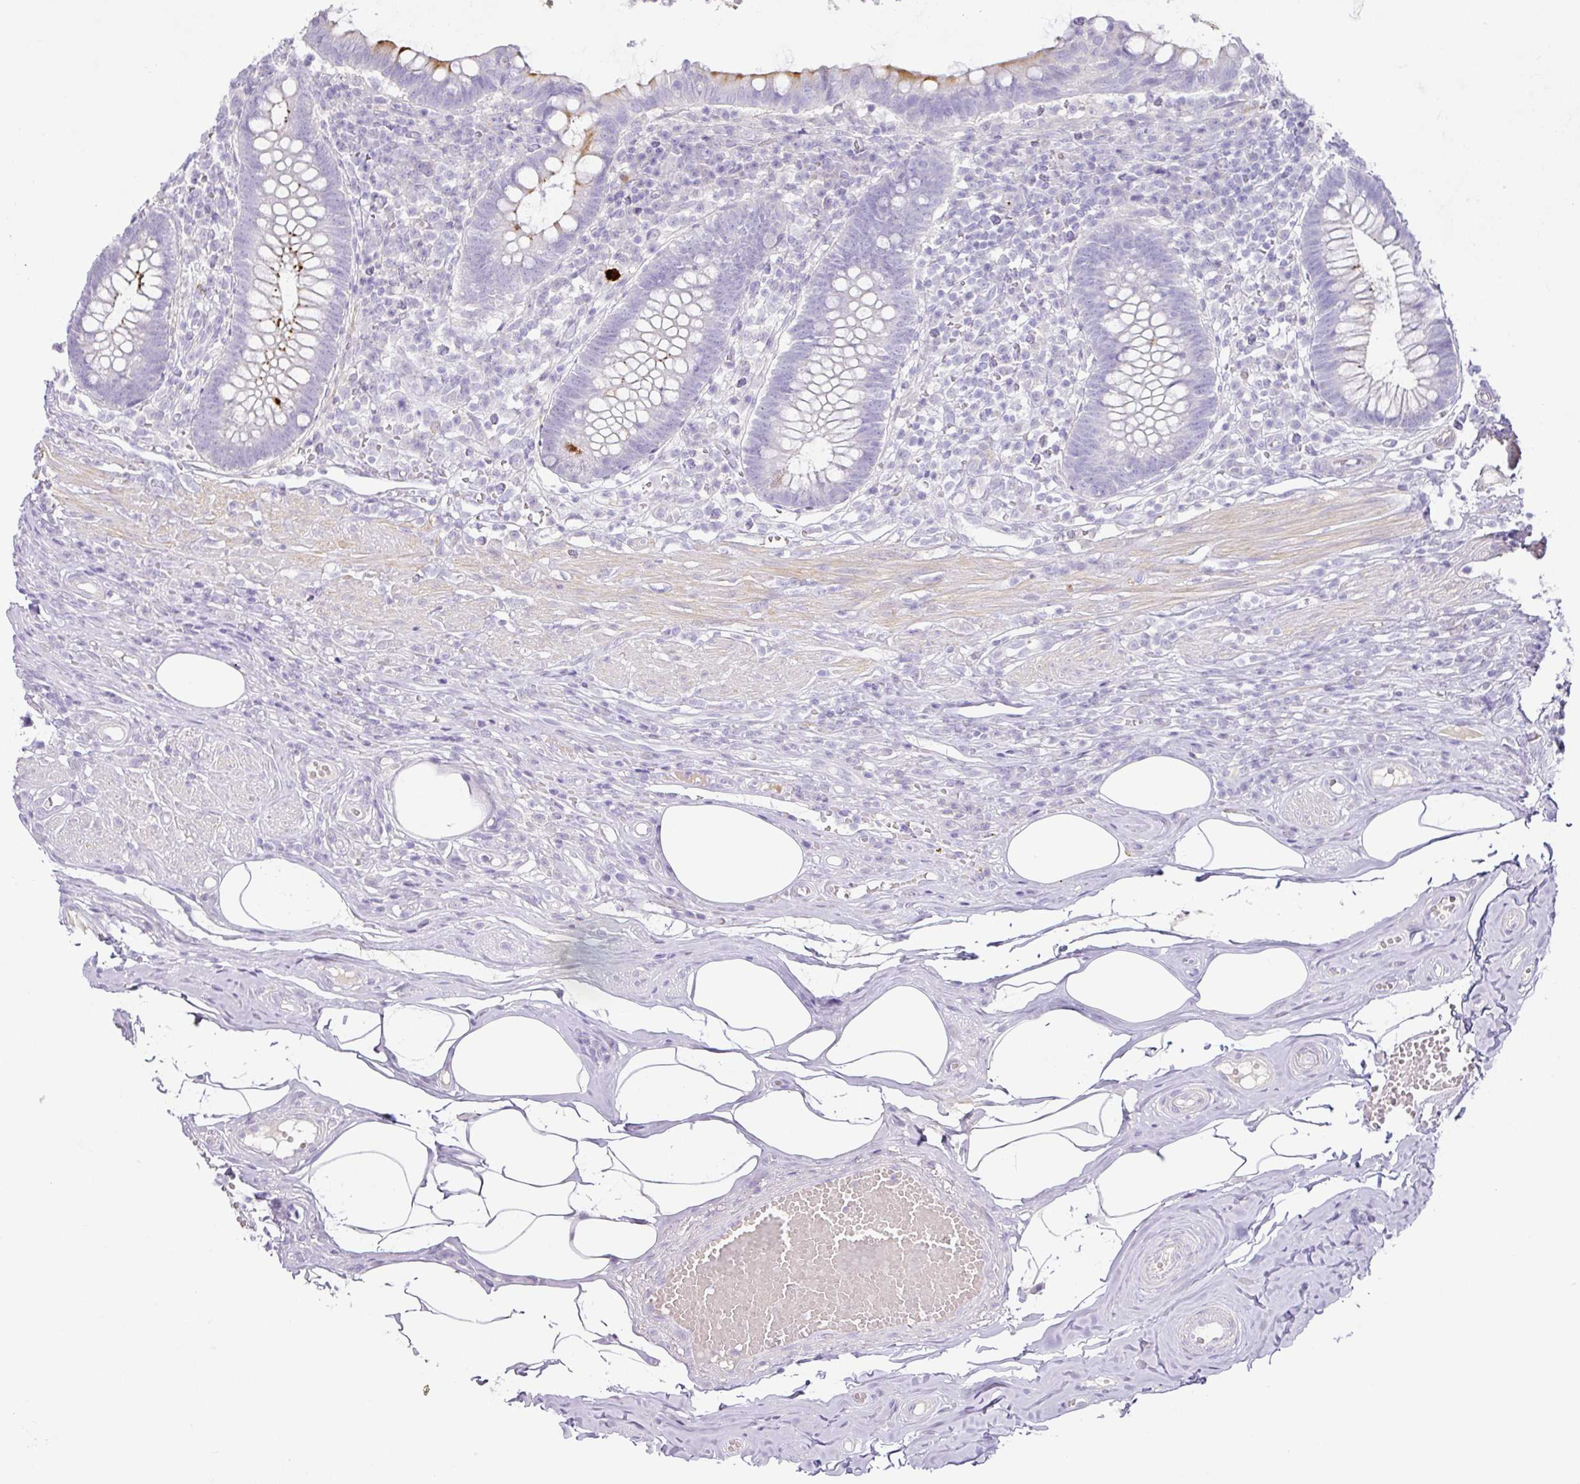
{"staining": {"intensity": "moderate", "quantity": "<25%", "location": "cytoplasmic/membranous"}, "tissue": "appendix", "cell_type": "Glandular cells", "image_type": "normal", "snomed": [{"axis": "morphology", "description": "Normal tissue, NOS"}, {"axis": "topography", "description": "Appendix"}], "caption": "IHC image of benign human appendix stained for a protein (brown), which exhibits low levels of moderate cytoplasmic/membranous expression in approximately <25% of glandular cells.", "gene": "TARM1", "patient": {"sex": "female", "age": 56}}